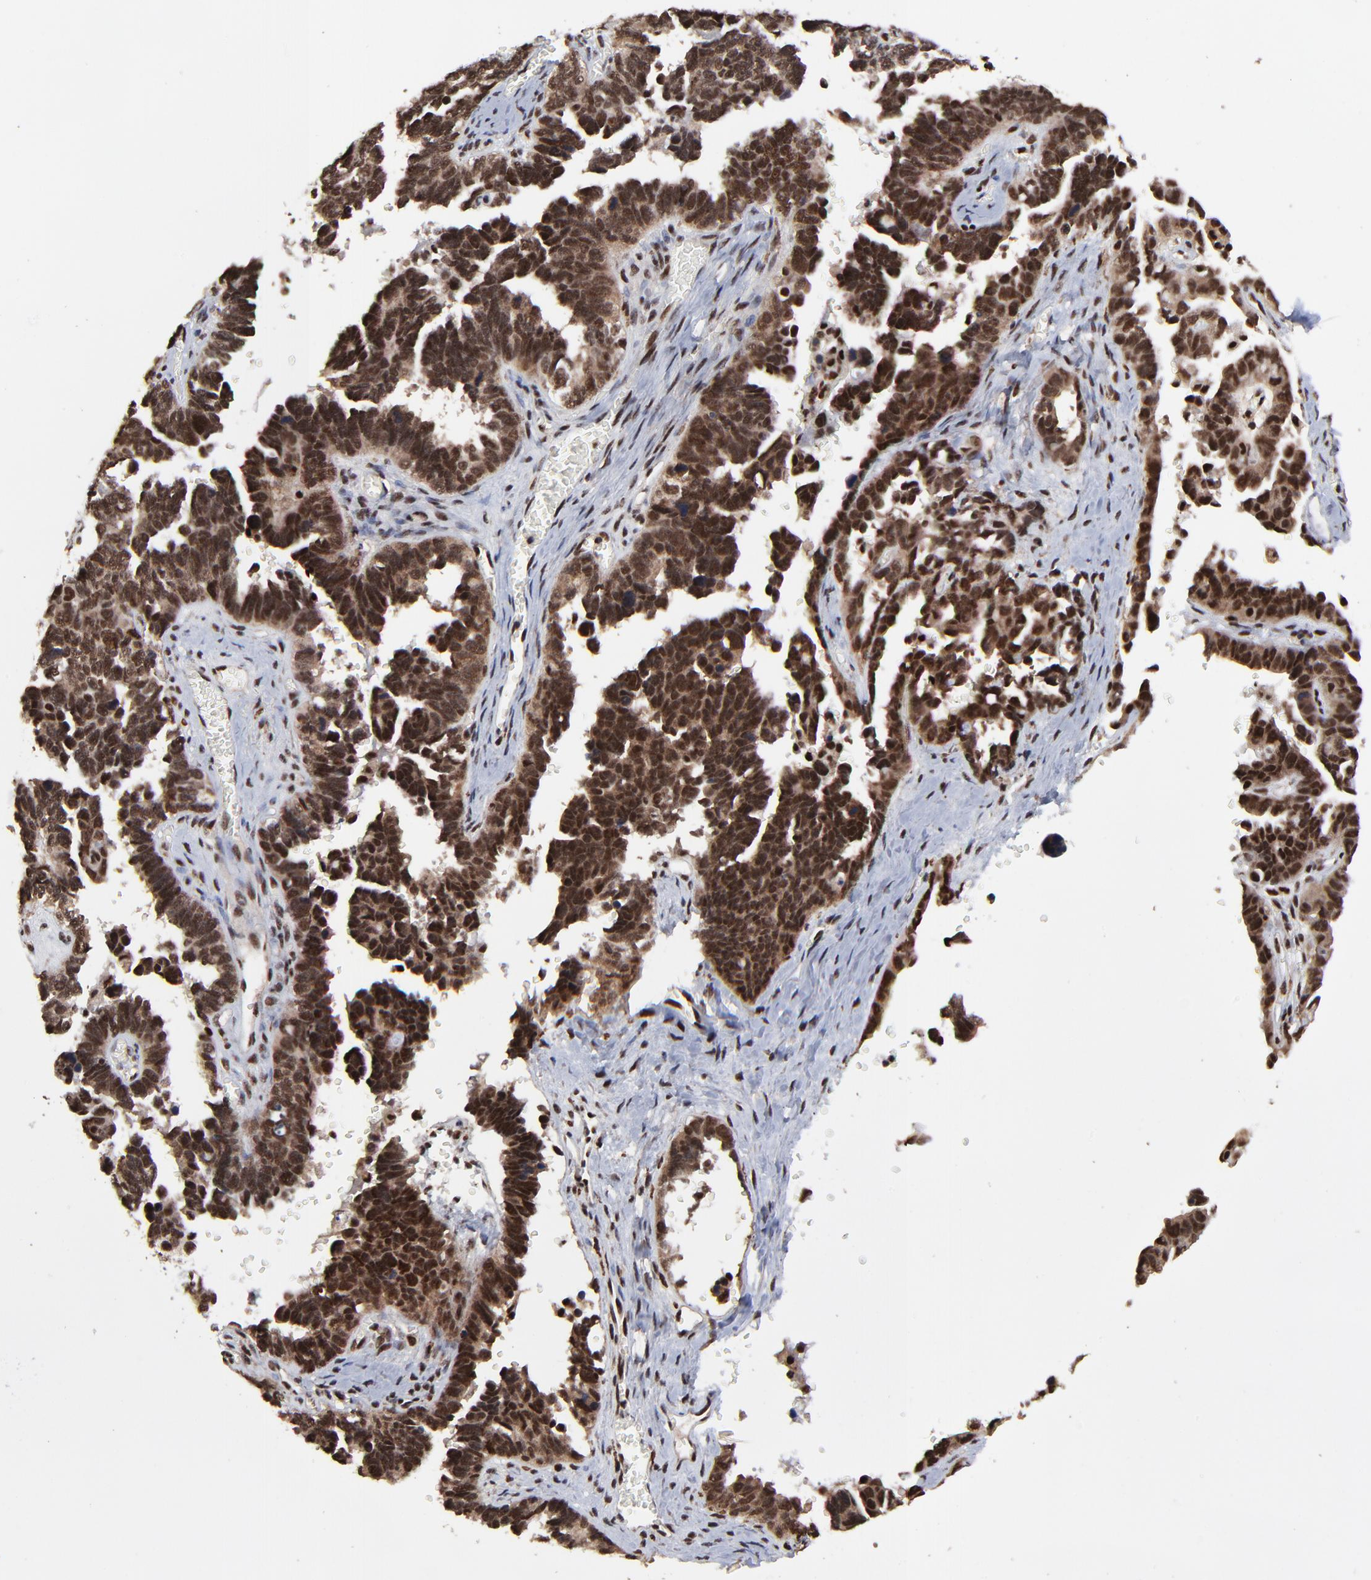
{"staining": {"intensity": "strong", "quantity": ">75%", "location": "cytoplasmic/membranous,nuclear"}, "tissue": "ovarian cancer", "cell_type": "Tumor cells", "image_type": "cancer", "snomed": [{"axis": "morphology", "description": "Cystadenocarcinoma, serous, NOS"}, {"axis": "topography", "description": "Ovary"}], "caption": "This is an image of immunohistochemistry (IHC) staining of ovarian cancer (serous cystadenocarcinoma), which shows strong positivity in the cytoplasmic/membranous and nuclear of tumor cells.", "gene": "RBM22", "patient": {"sex": "female", "age": 69}}